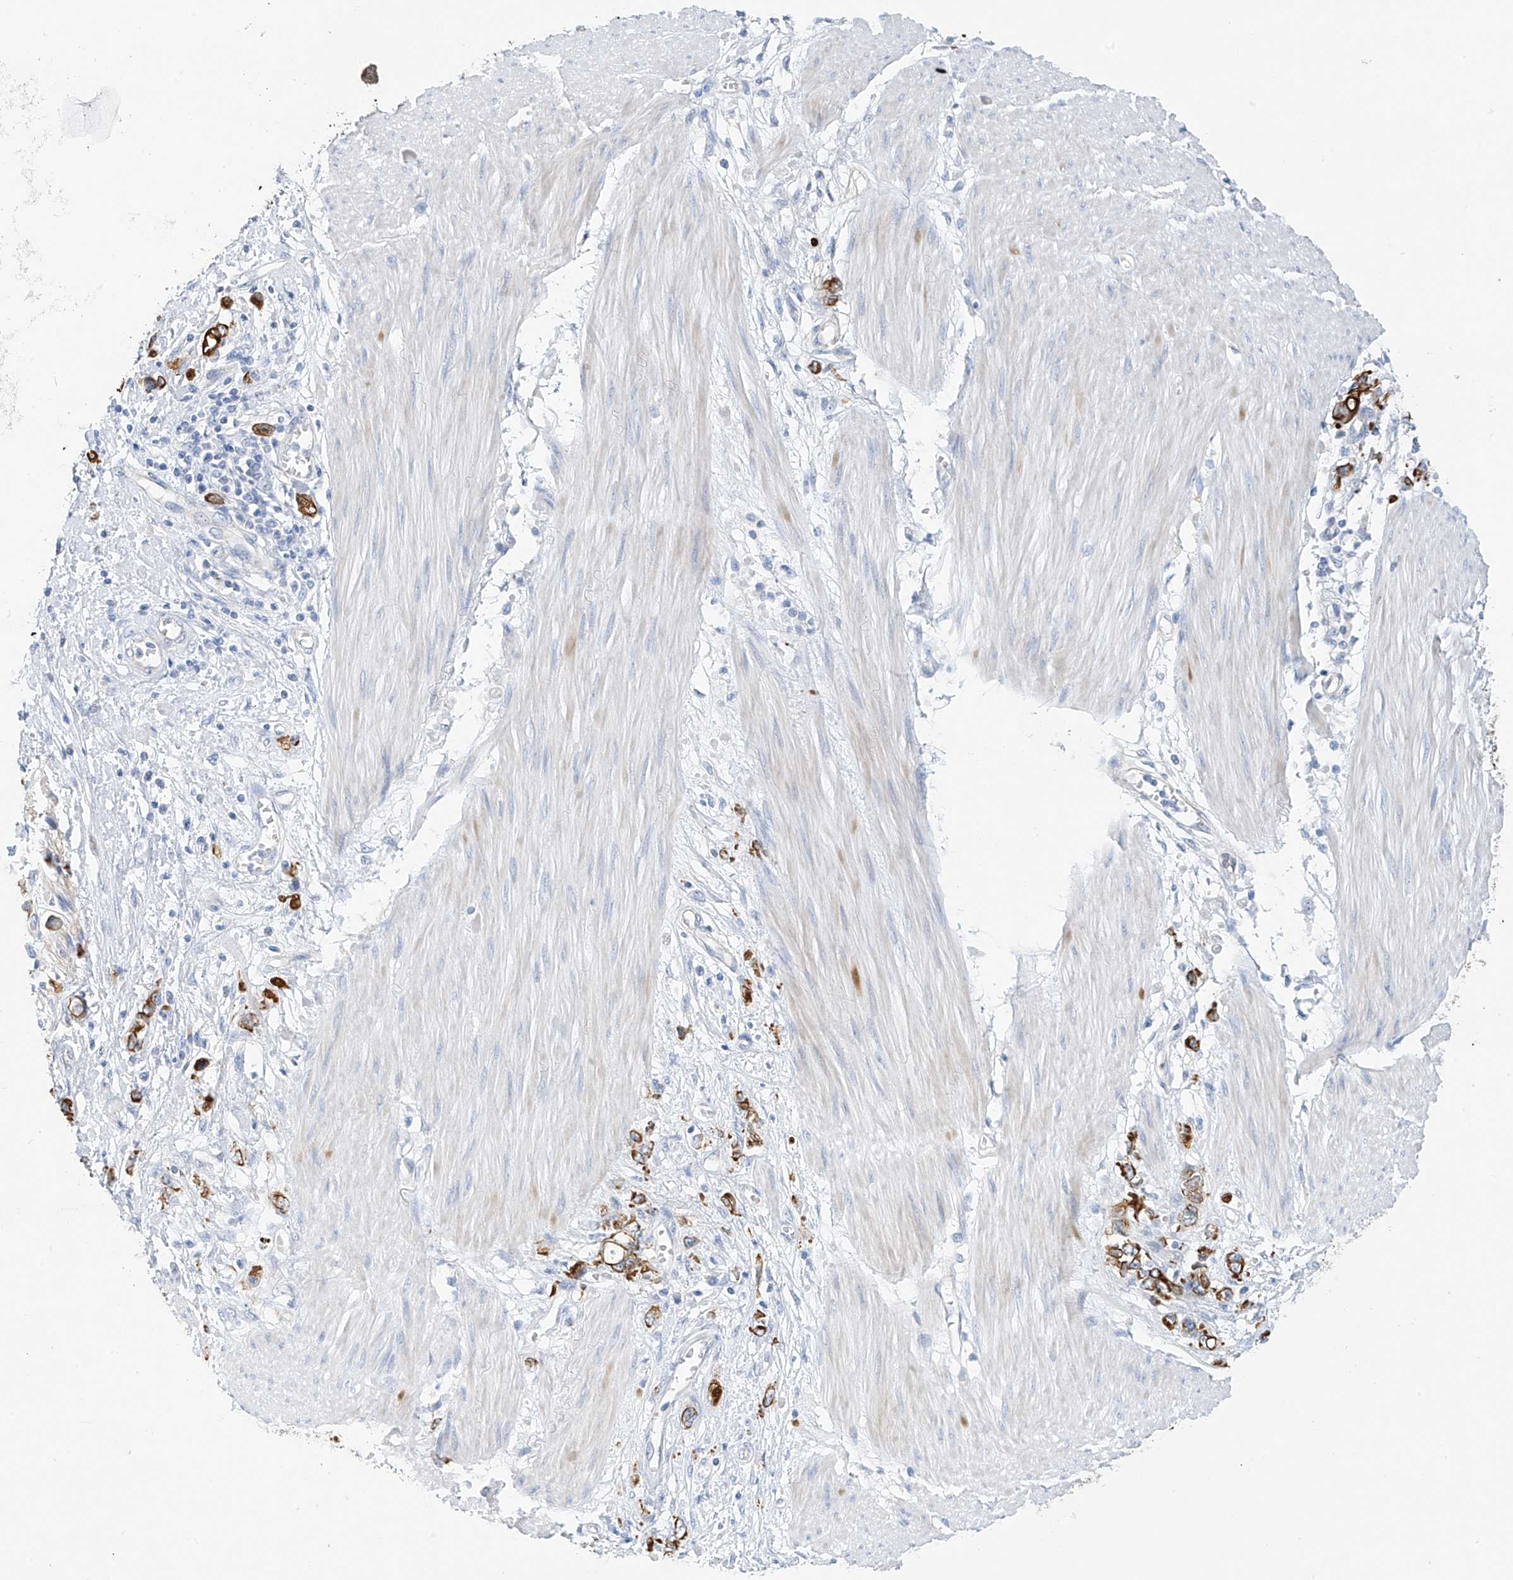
{"staining": {"intensity": "strong", "quantity": ">75%", "location": "cytoplasmic/membranous"}, "tissue": "stomach cancer", "cell_type": "Tumor cells", "image_type": "cancer", "snomed": [{"axis": "morphology", "description": "Adenocarcinoma, NOS"}, {"axis": "topography", "description": "Stomach"}], "caption": "Human stomach adenocarcinoma stained with a brown dye shows strong cytoplasmic/membranous positive expression in about >75% of tumor cells.", "gene": "PIK3C2B", "patient": {"sex": "female", "age": 76}}